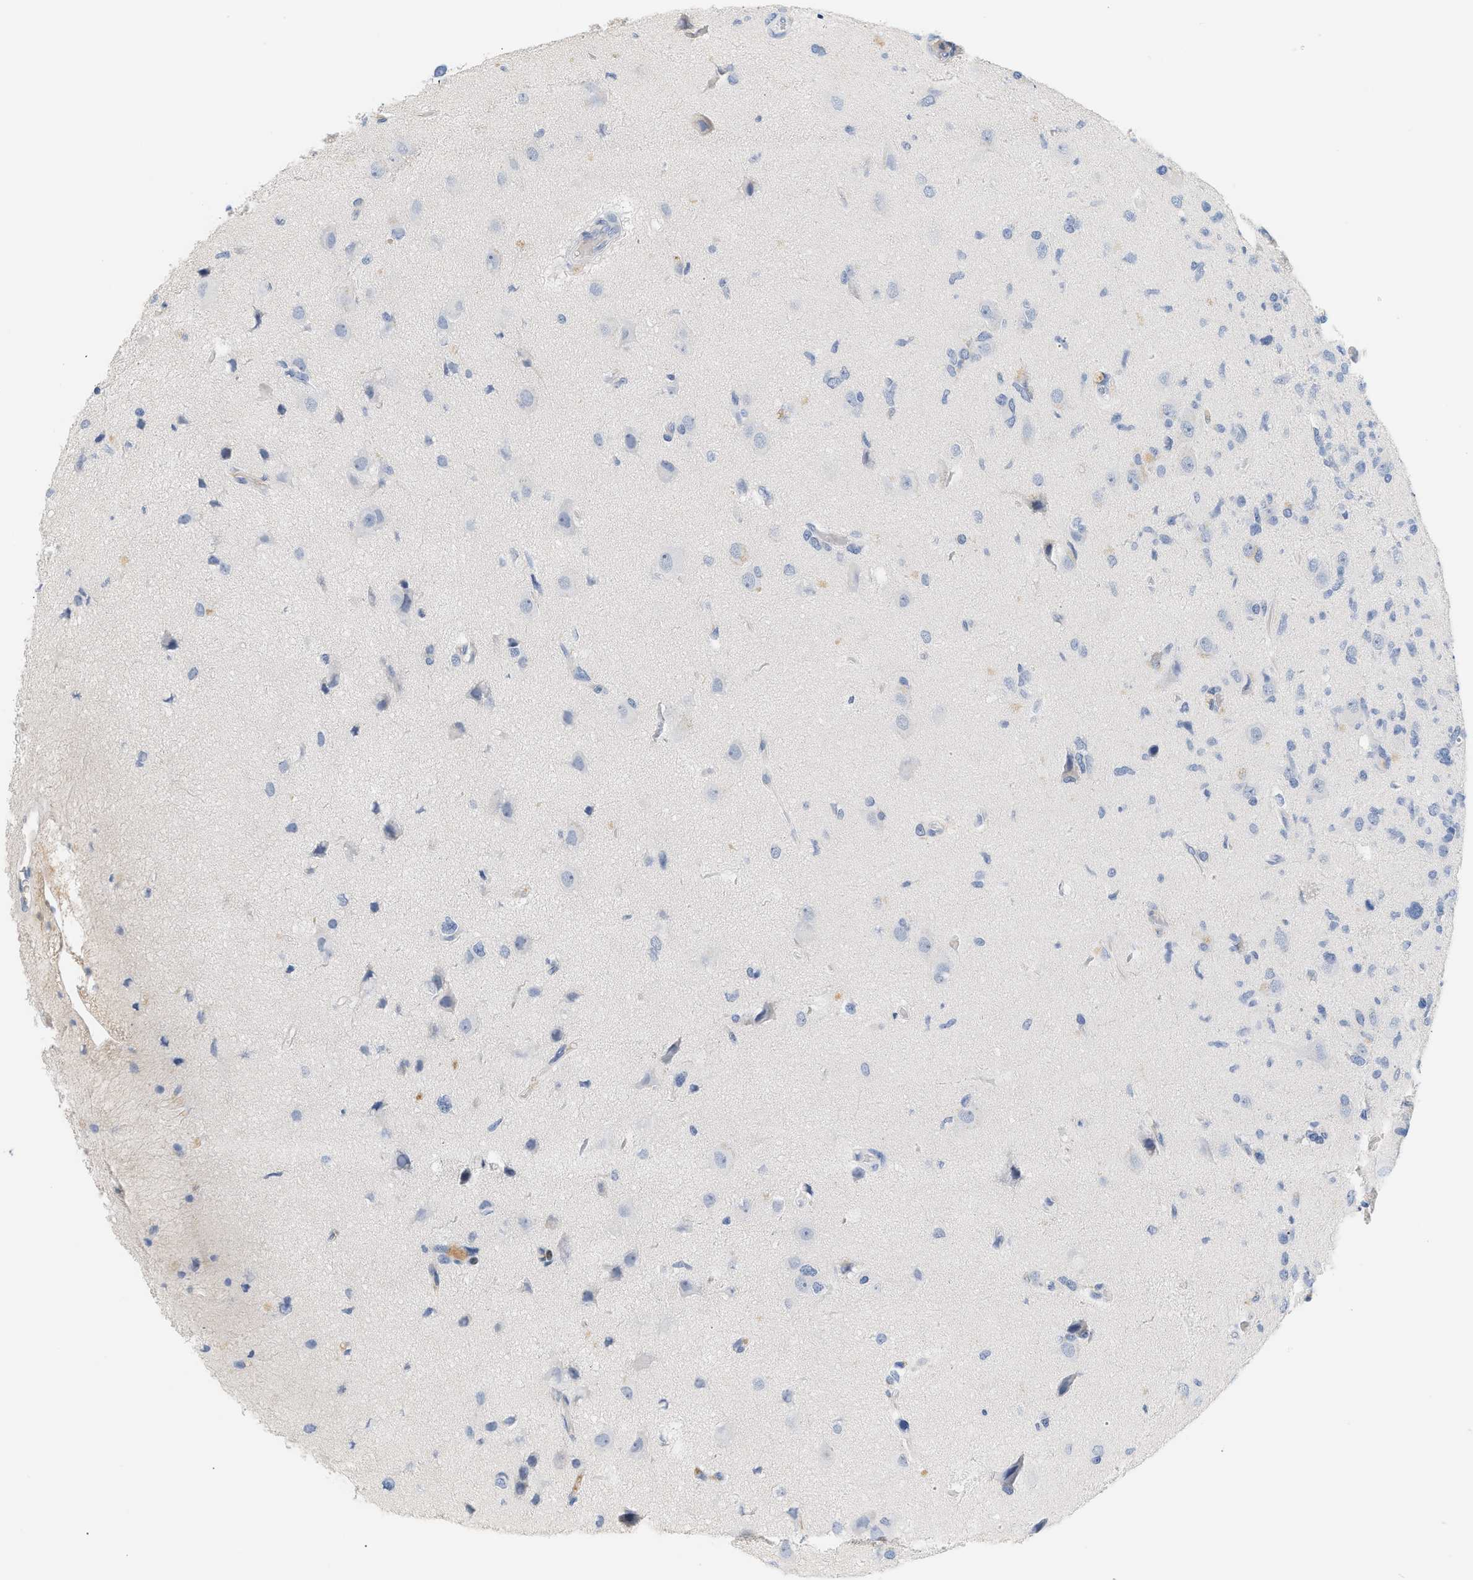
{"staining": {"intensity": "negative", "quantity": "none", "location": "none"}, "tissue": "glioma", "cell_type": "Tumor cells", "image_type": "cancer", "snomed": [{"axis": "morphology", "description": "Glioma, malignant, High grade"}, {"axis": "topography", "description": "Brain"}], "caption": "Immunohistochemical staining of glioma shows no significant expression in tumor cells.", "gene": "CFH", "patient": {"sex": "female", "age": 59}}